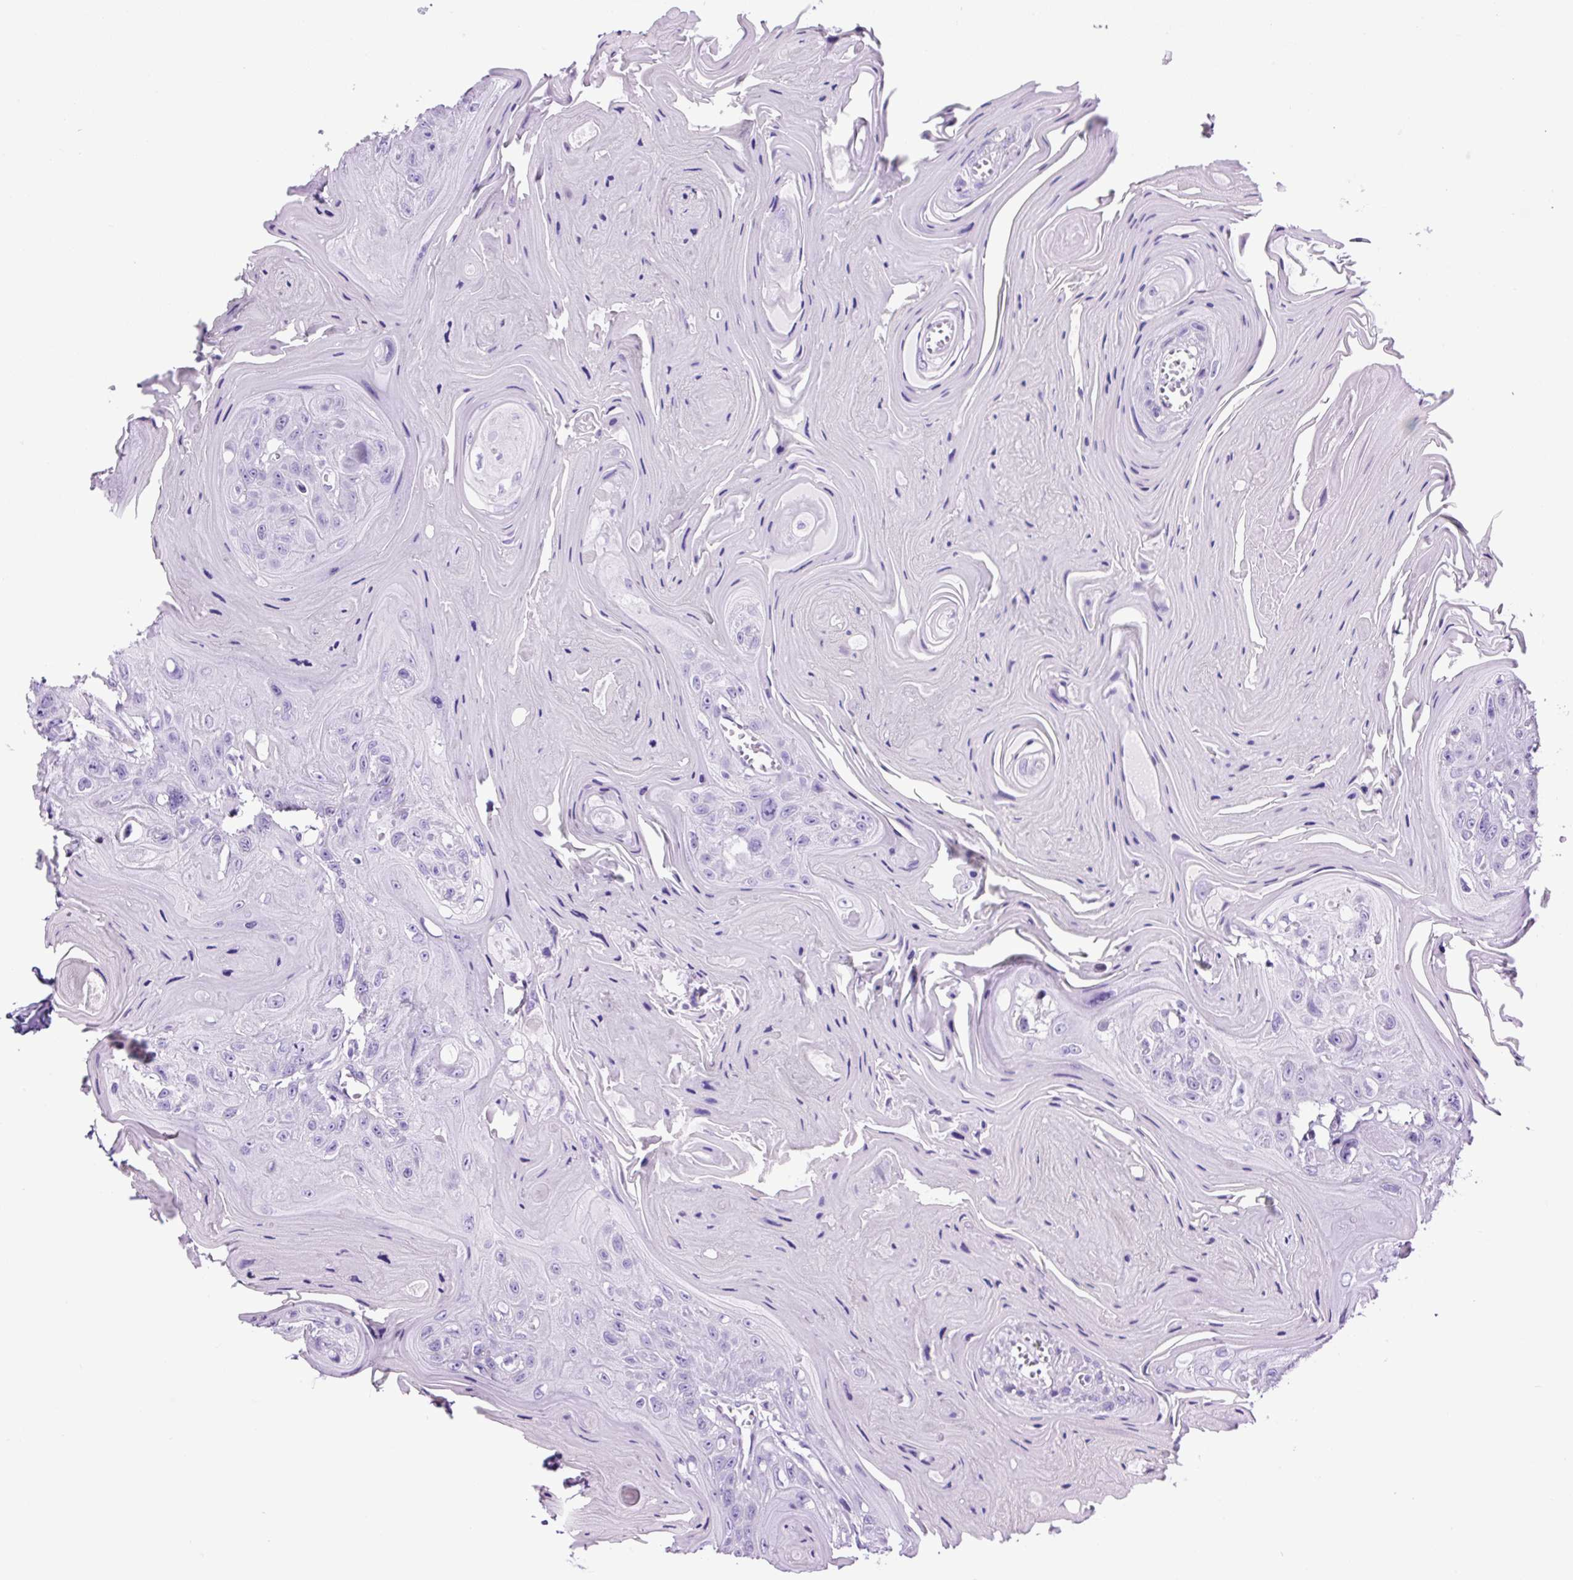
{"staining": {"intensity": "negative", "quantity": "none", "location": "none"}, "tissue": "head and neck cancer", "cell_type": "Tumor cells", "image_type": "cancer", "snomed": [{"axis": "morphology", "description": "Squamous cell carcinoma, NOS"}, {"axis": "topography", "description": "Head-Neck"}], "caption": "DAB (3,3'-diaminobenzidine) immunohistochemical staining of head and neck cancer reveals no significant positivity in tumor cells.", "gene": "FBXL7", "patient": {"sex": "female", "age": 59}}